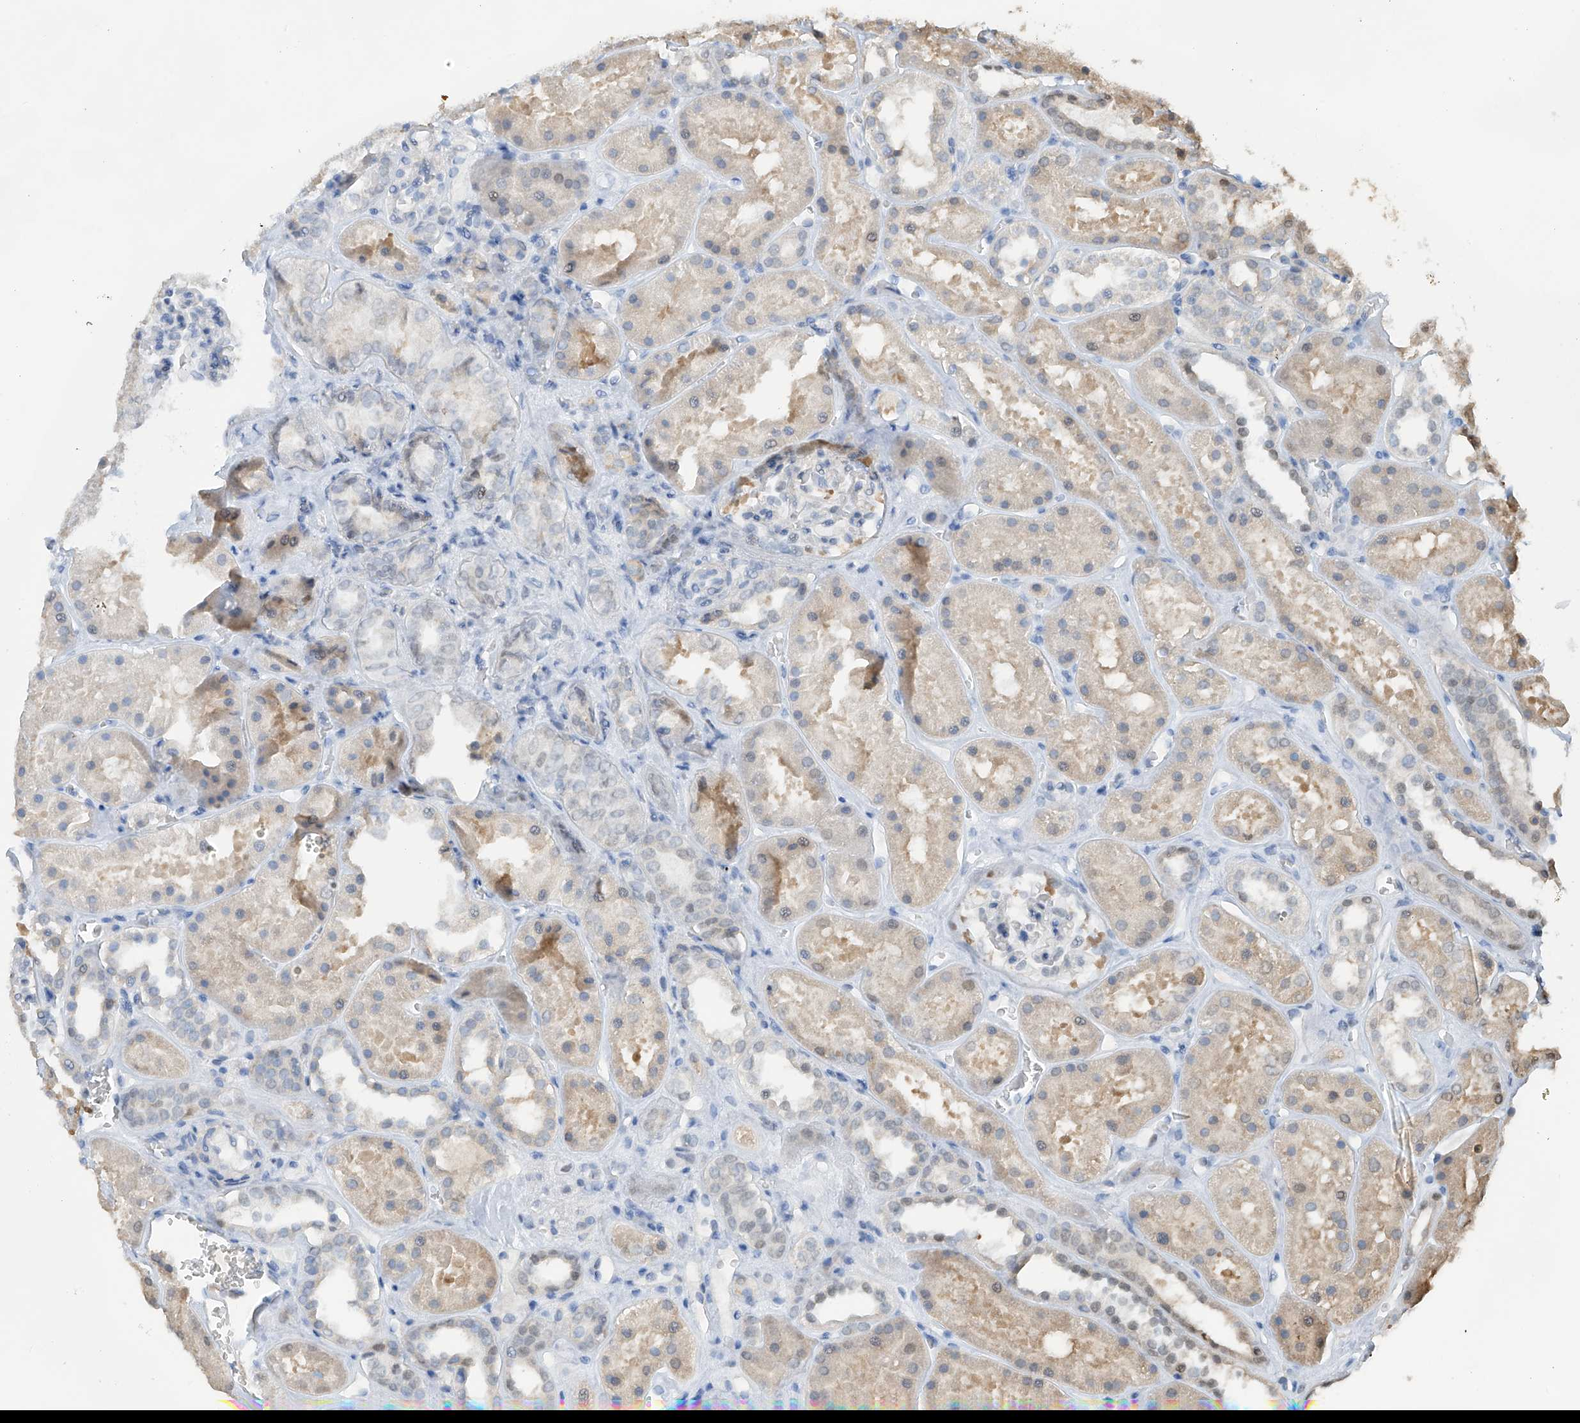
{"staining": {"intensity": "weak", "quantity": "<25%", "location": "nuclear"}, "tissue": "kidney", "cell_type": "Cells in glomeruli", "image_type": "normal", "snomed": [{"axis": "morphology", "description": "Normal tissue, NOS"}, {"axis": "topography", "description": "Kidney"}], "caption": "Cells in glomeruli are negative for brown protein staining in benign kidney. The staining was performed using DAB (3,3'-diaminobenzidine) to visualize the protein expression in brown, while the nuclei were stained in blue with hematoxylin (Magnification: 20x).", "gene": "PMM1", "patient": {"sex": "female", "age": 41}}